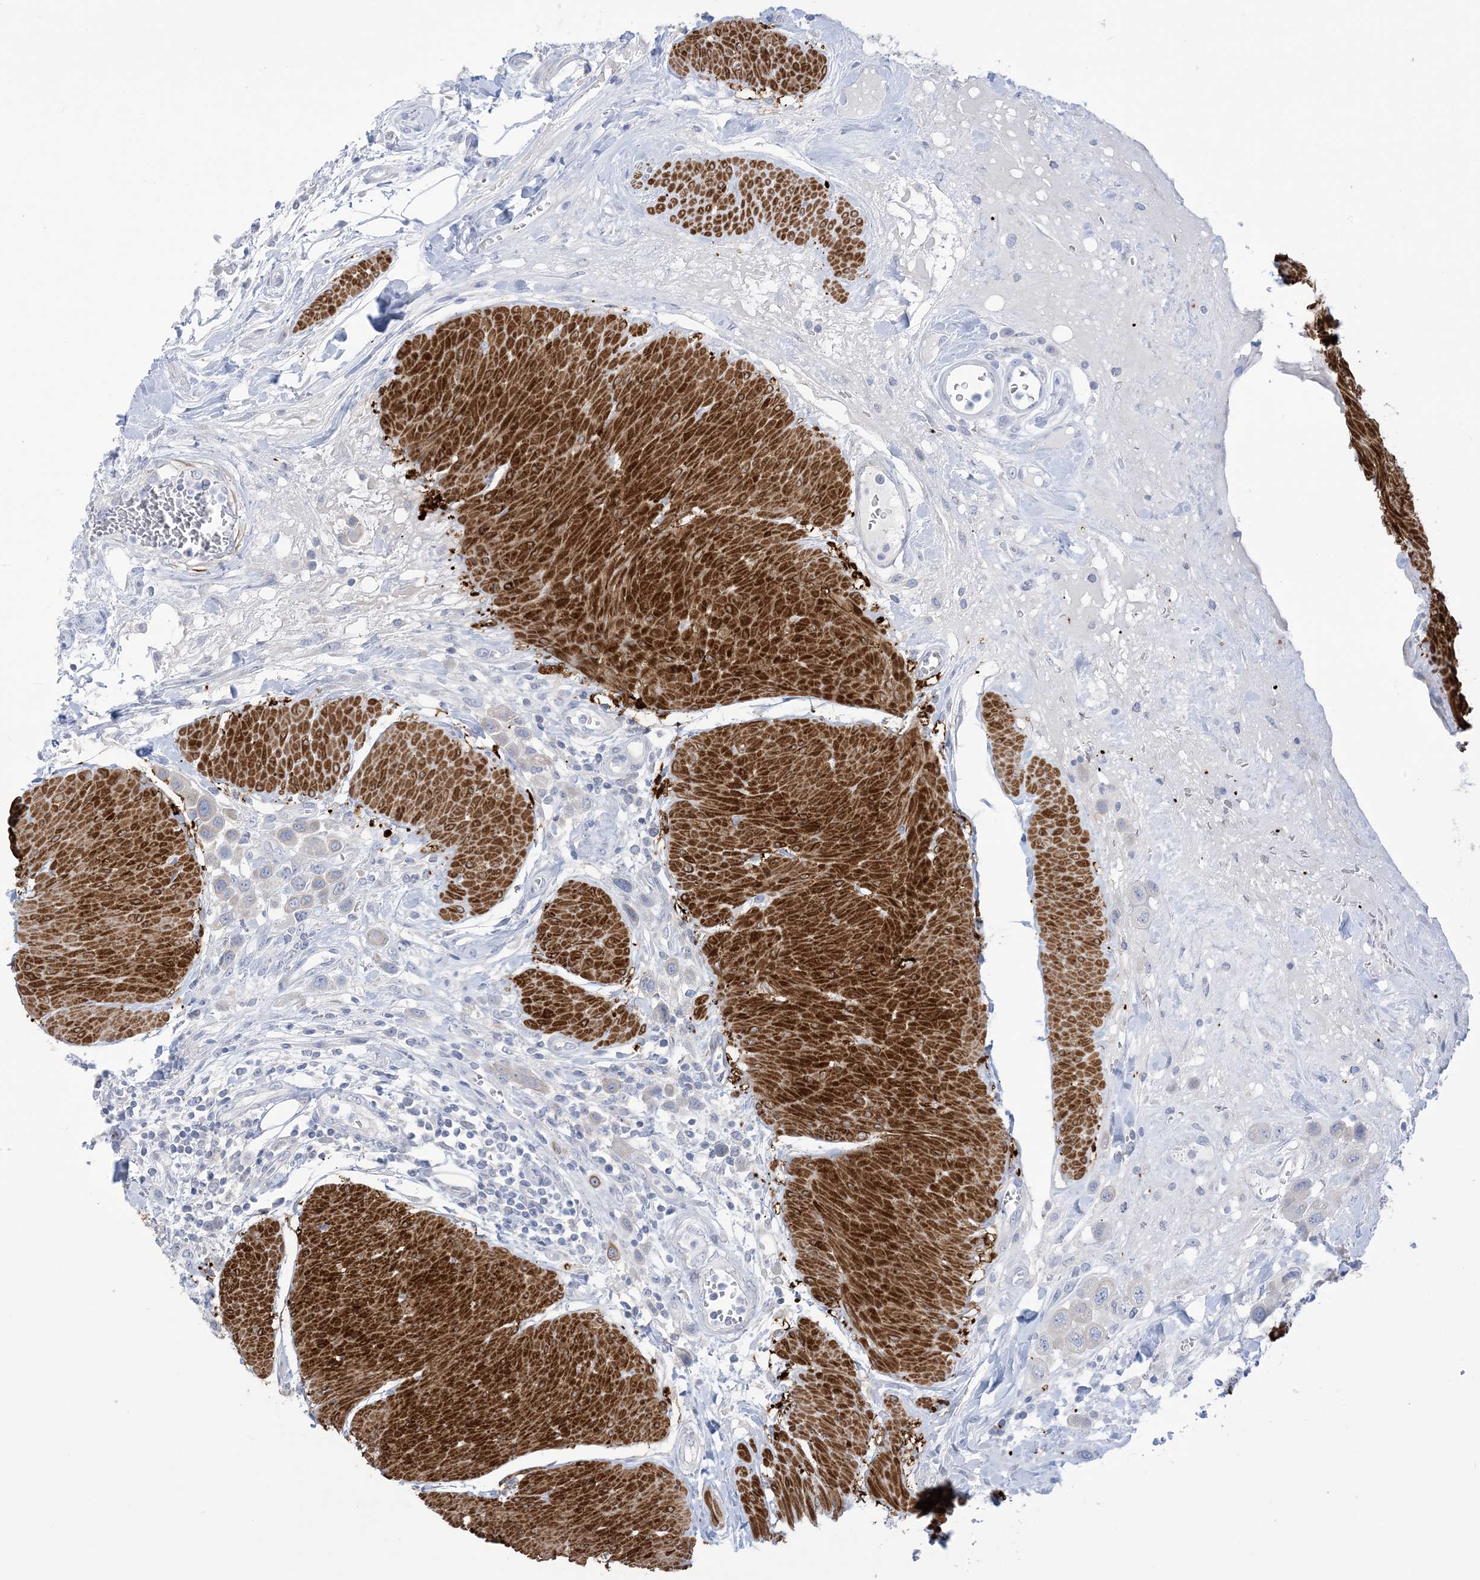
{"staining": {"intensity": "negative", "quantity": "none", "location": "none"}, "tissue": "urothelial cancer", "cell_type": "Tumor cells", "image_type": "cancer", "snomed": [{"axis": "morphology", "description": "Urothelial carcinoma, High grade"}, {"axis": "topography", "description": "Urinary bladder"}], "caption": "This is an immunohistochemistry histopathology image of urothelial cancer. There is no expression in tumor cells.", "gene": "MARS2", "patient": {"sex": "male", "age": 50}}